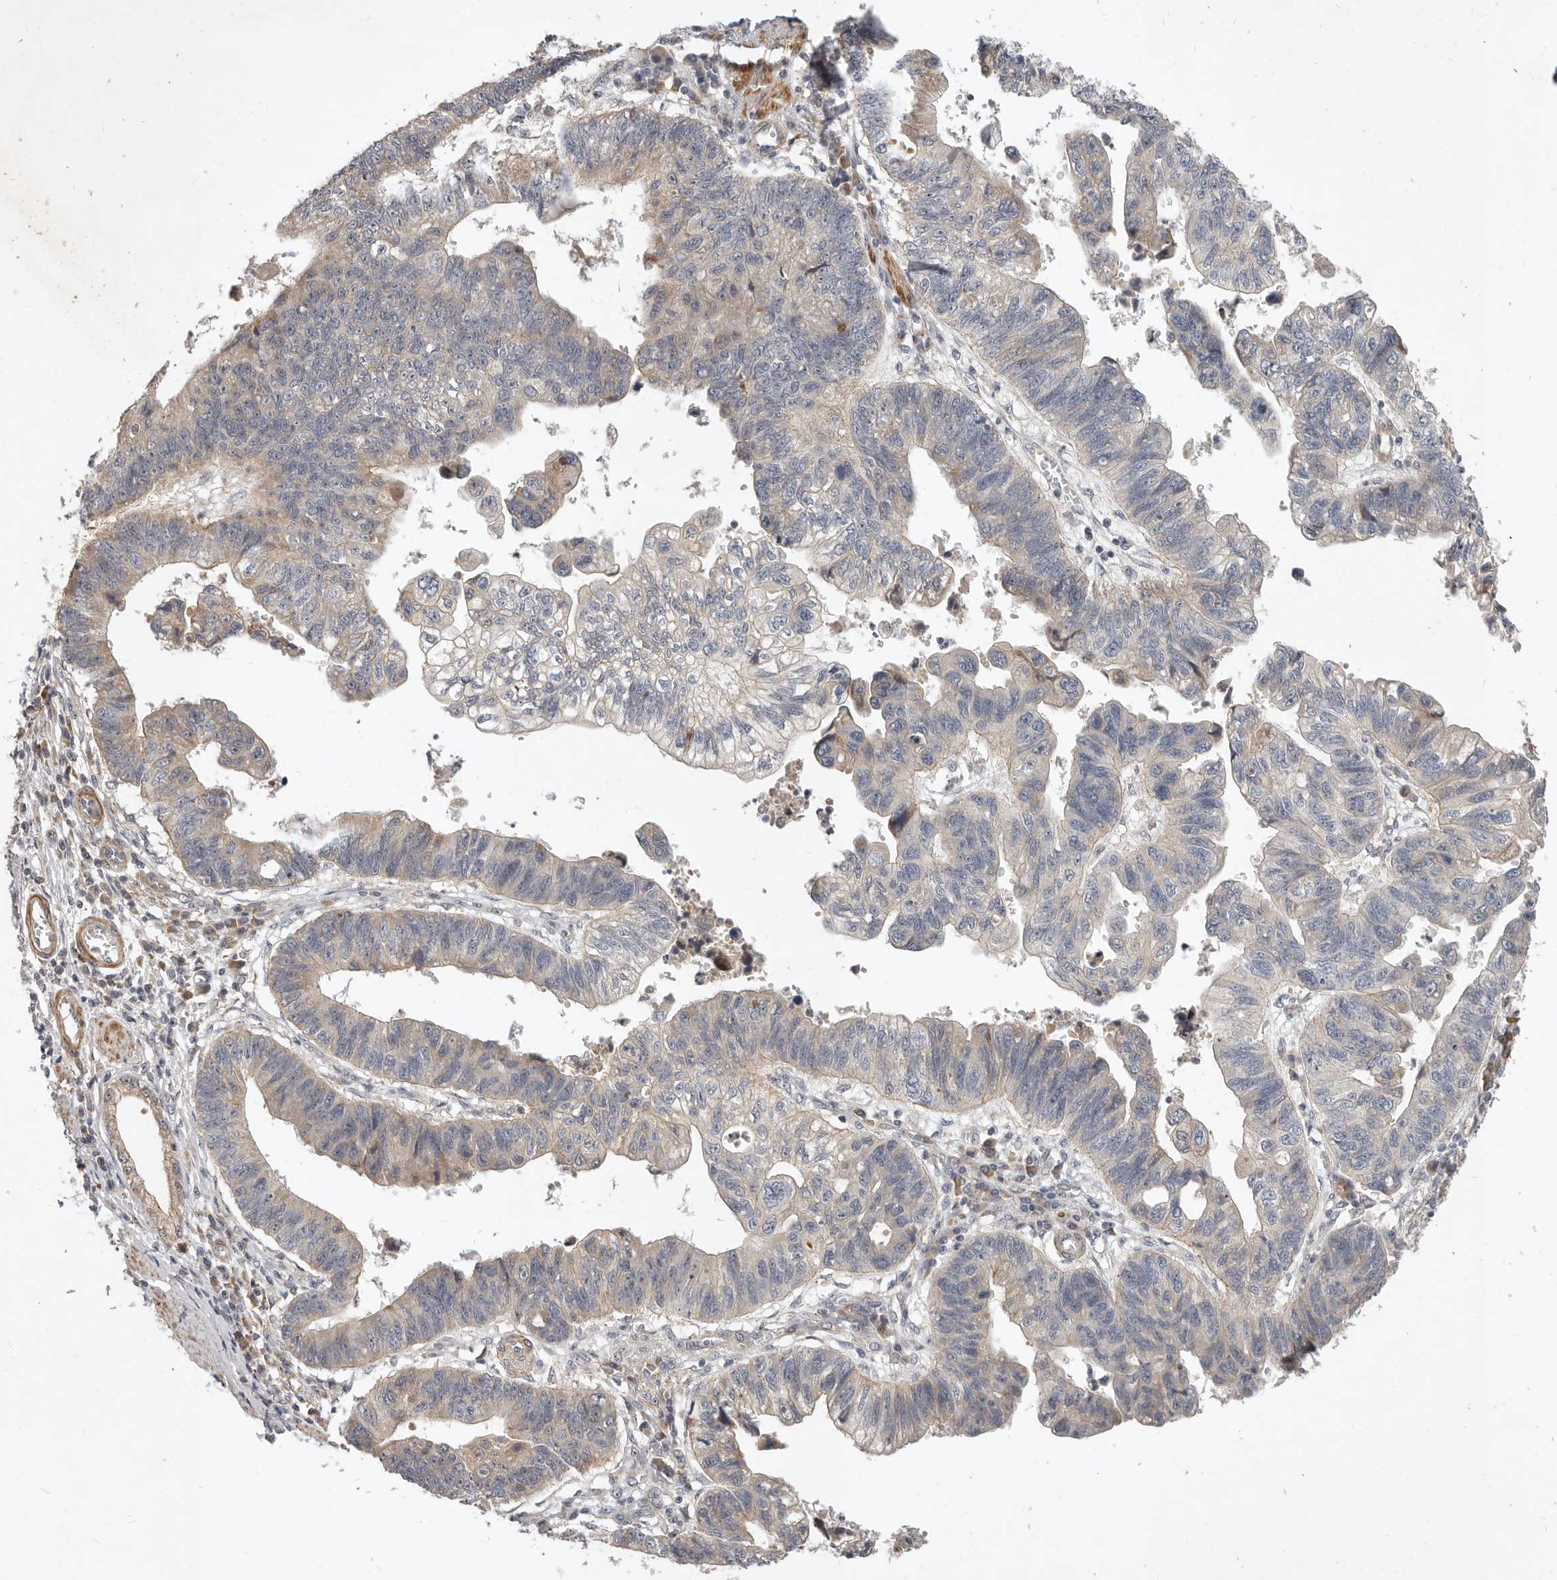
{"staining": {"intensity": "weak", "quantity": "<25%", "location": "cytoplasmic/membranous"}, "tissue": "stomach cancer", "cell_type": "Tumor cells", "image_type": "cancer", "snomed": [{"axis": "morphology", "description": "Adenocarcinoma, NOS"}, {"axis": "topography", "description": "Stomach"}], "caption": "High power microscopy photomicrograph of an immunohistochemistry (IHC) histopathology image of stomach cancer, revealing no significant staining in tumor cells.", "gene": "MICALL2", "patient": {"sex": "male", "age": 59}}